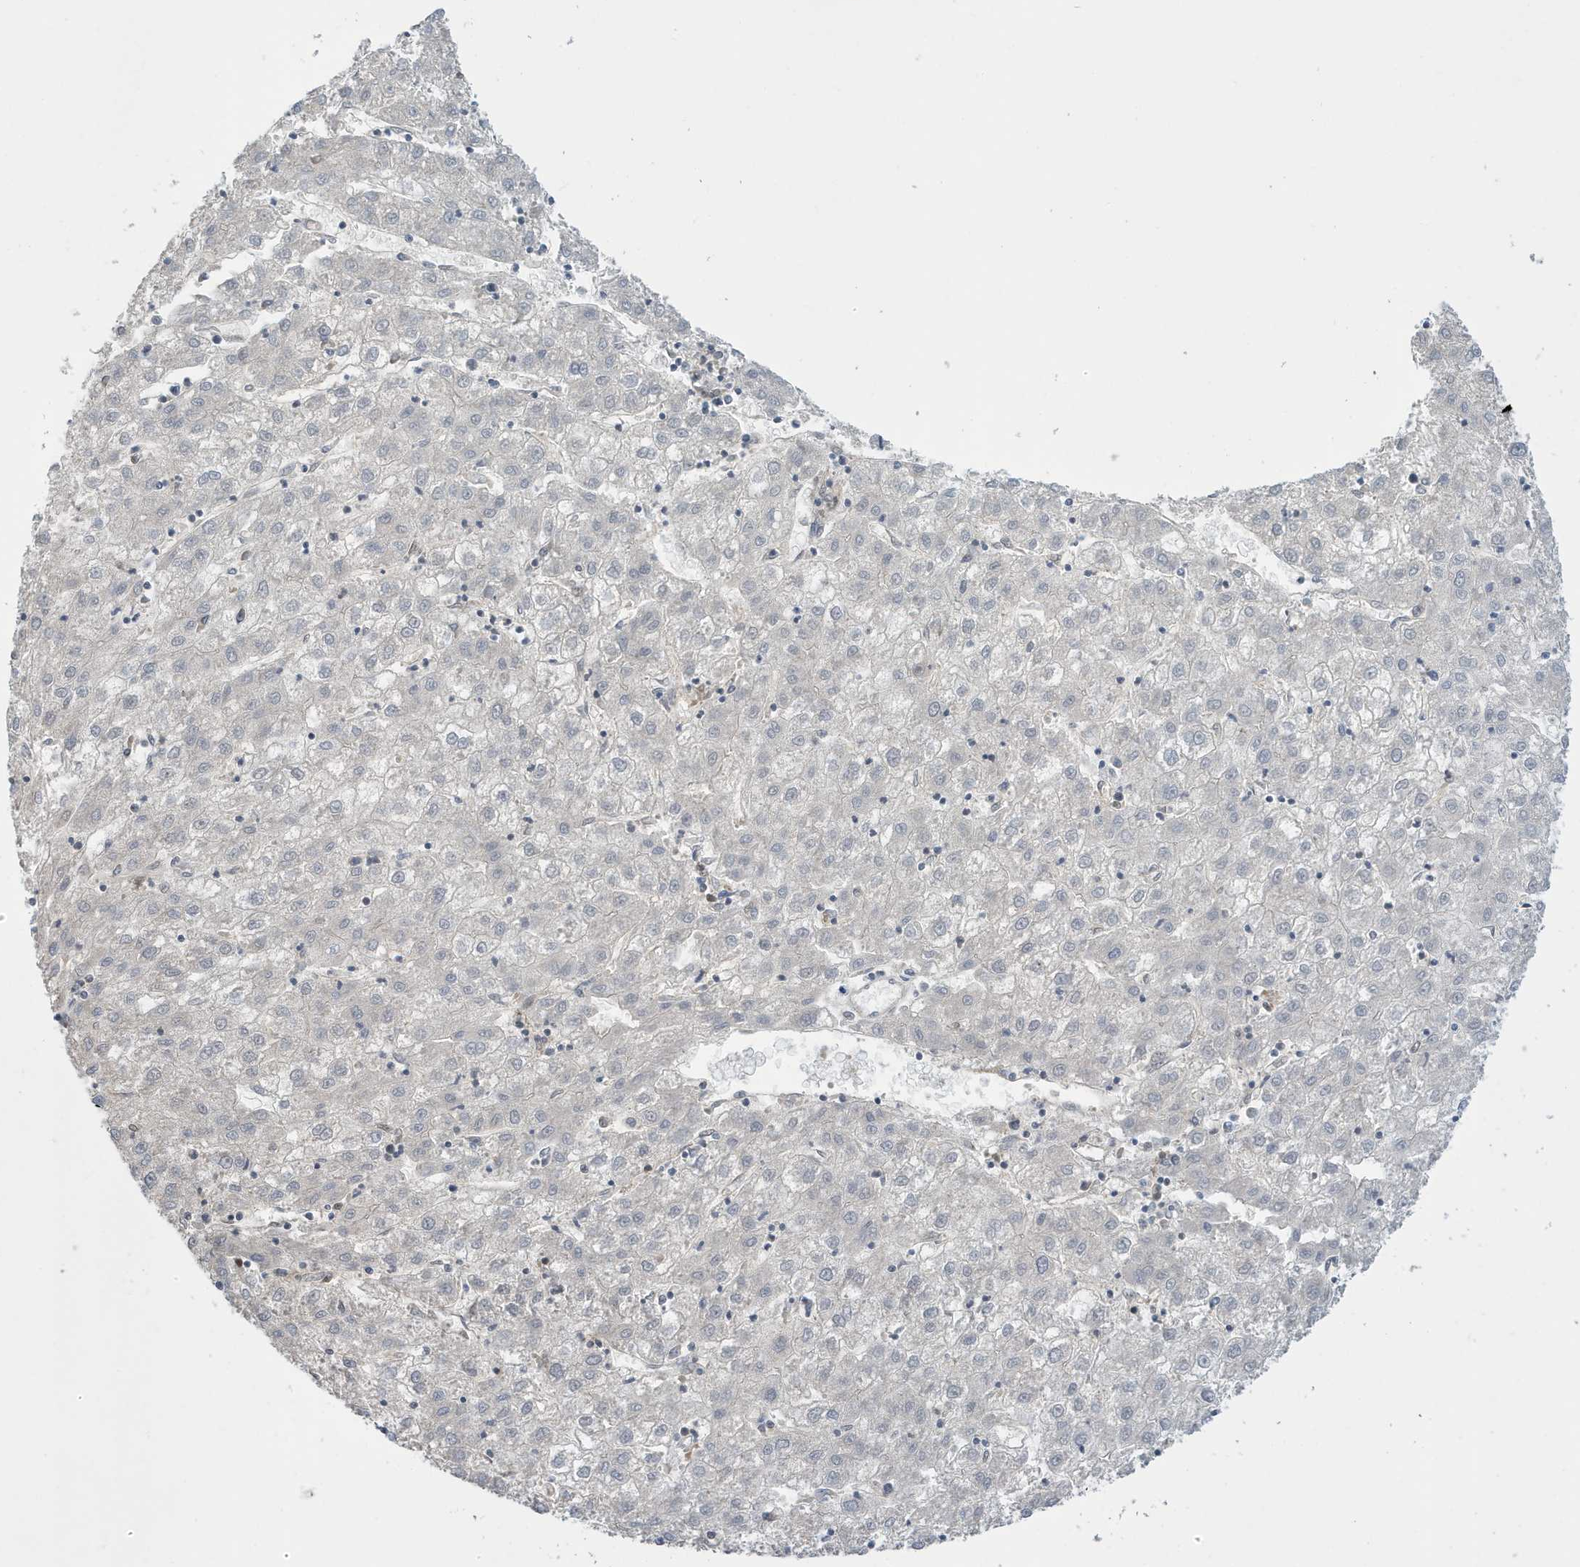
{"staining": {"intensity": "negative", "quantity": "none", "location": "none"}, "tissue": "liver cancer", "cell_type": "Tumor cells", "image_type": "cancer", "snomed": [{"axis": "morphology", "description": "Carcinoma, Hepatocellular, NOS"}, {"axis": "topography", "description": "Liver"}], "caption": "An image of liver cancer (hepatocellular carcinoma) stained for a protein reveals no brown staining in tumor cells.", "gene": "NCOA7", "patient": {"sex": "male", "age": 72}}